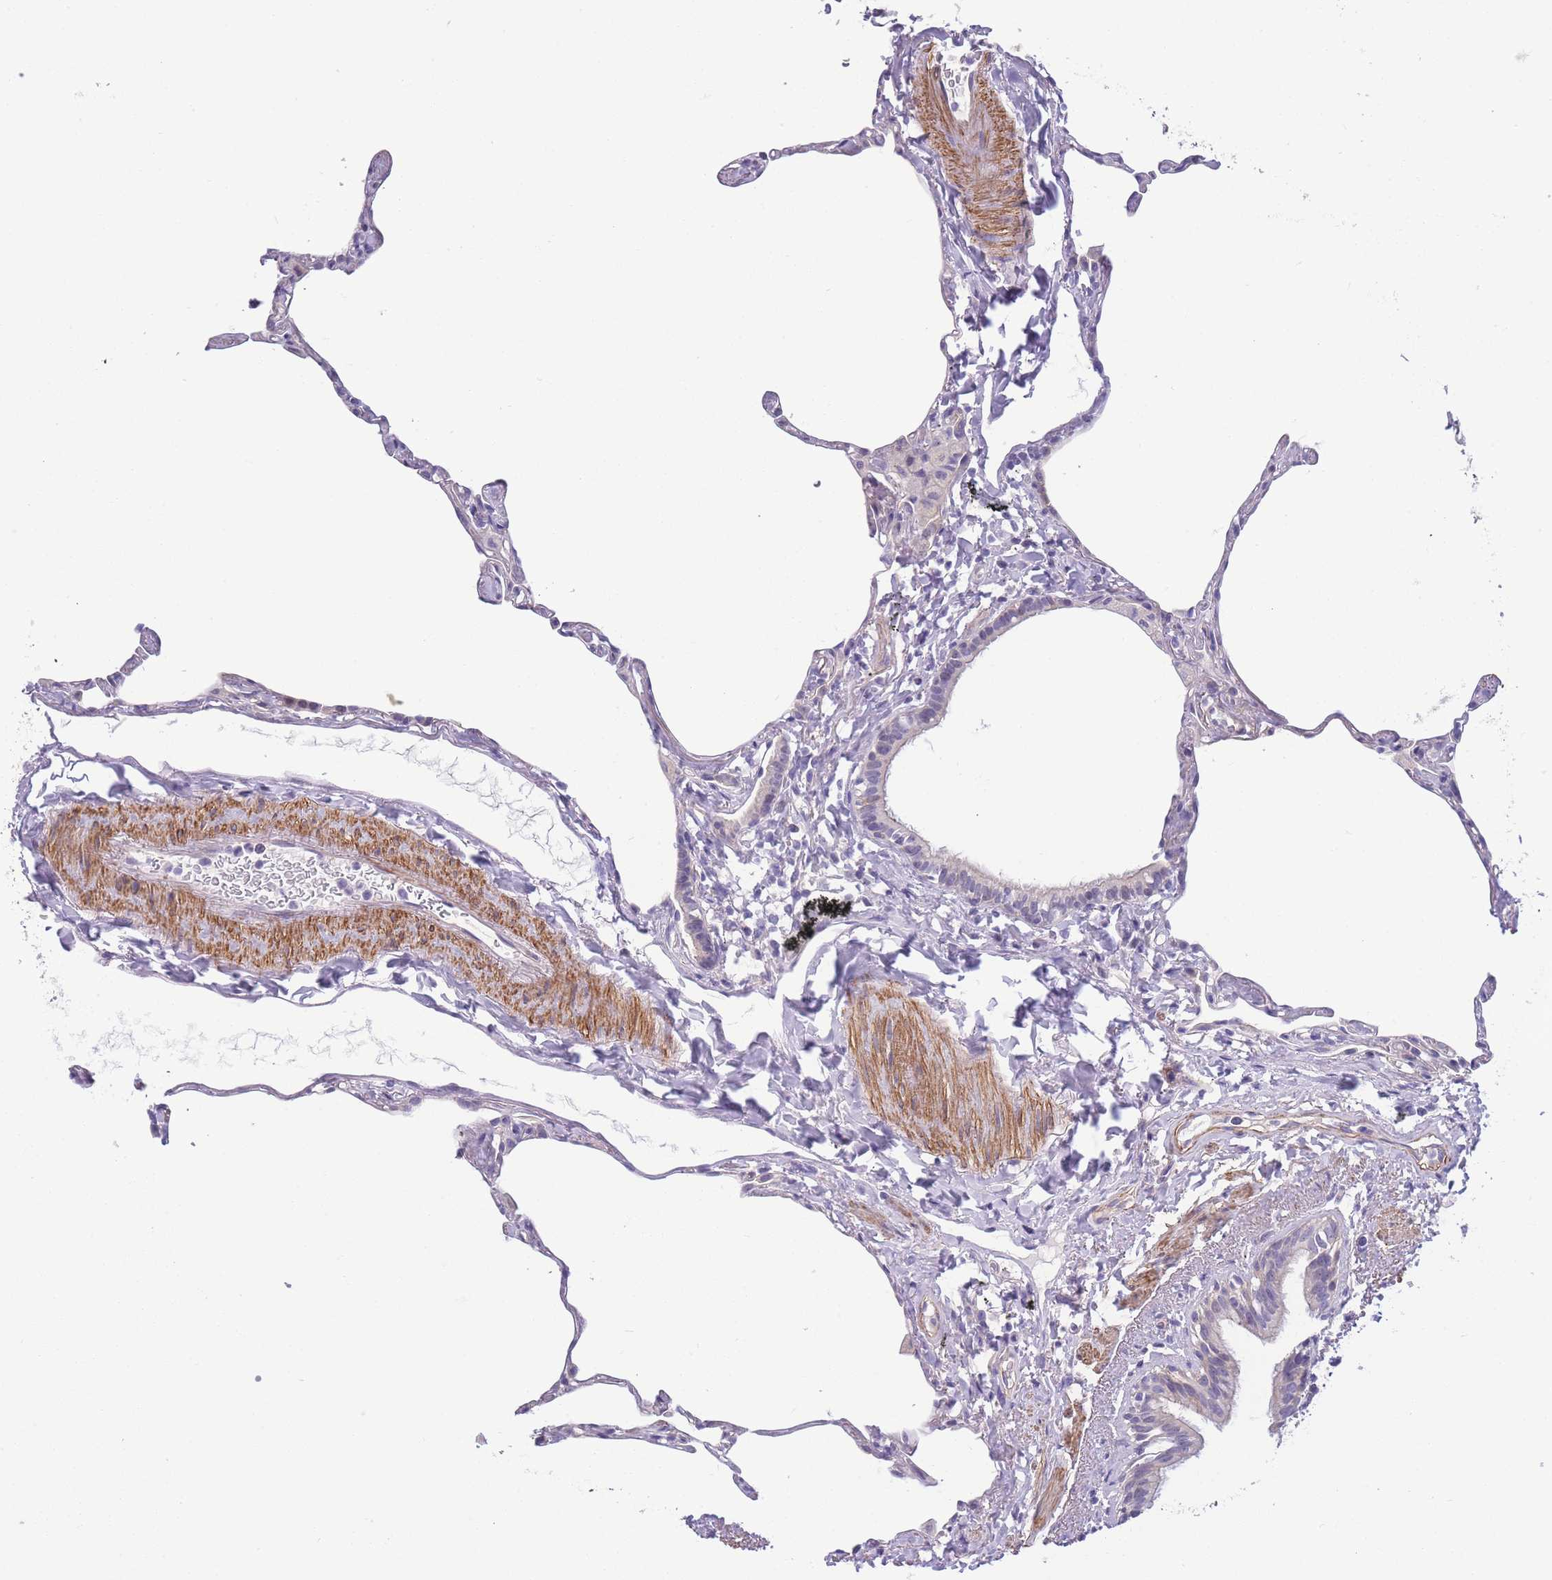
{"staining": {"intensity": "negative", "quantity": "none", "location": "none"}, "tissue": "lung", "cell_type": "Alveolar cells", "image_type": "normal", "snomed": [{"axis": "morphology", "description": "Normal tissue, NOS"}, {"axis": "topography", "description": "Lung"}], "caption": "The micrograph exhibits no staining of alveolar cells in unremarkable lung.", "gene": "FAM124A", "patient": {"sex": "male", "age": 65}}